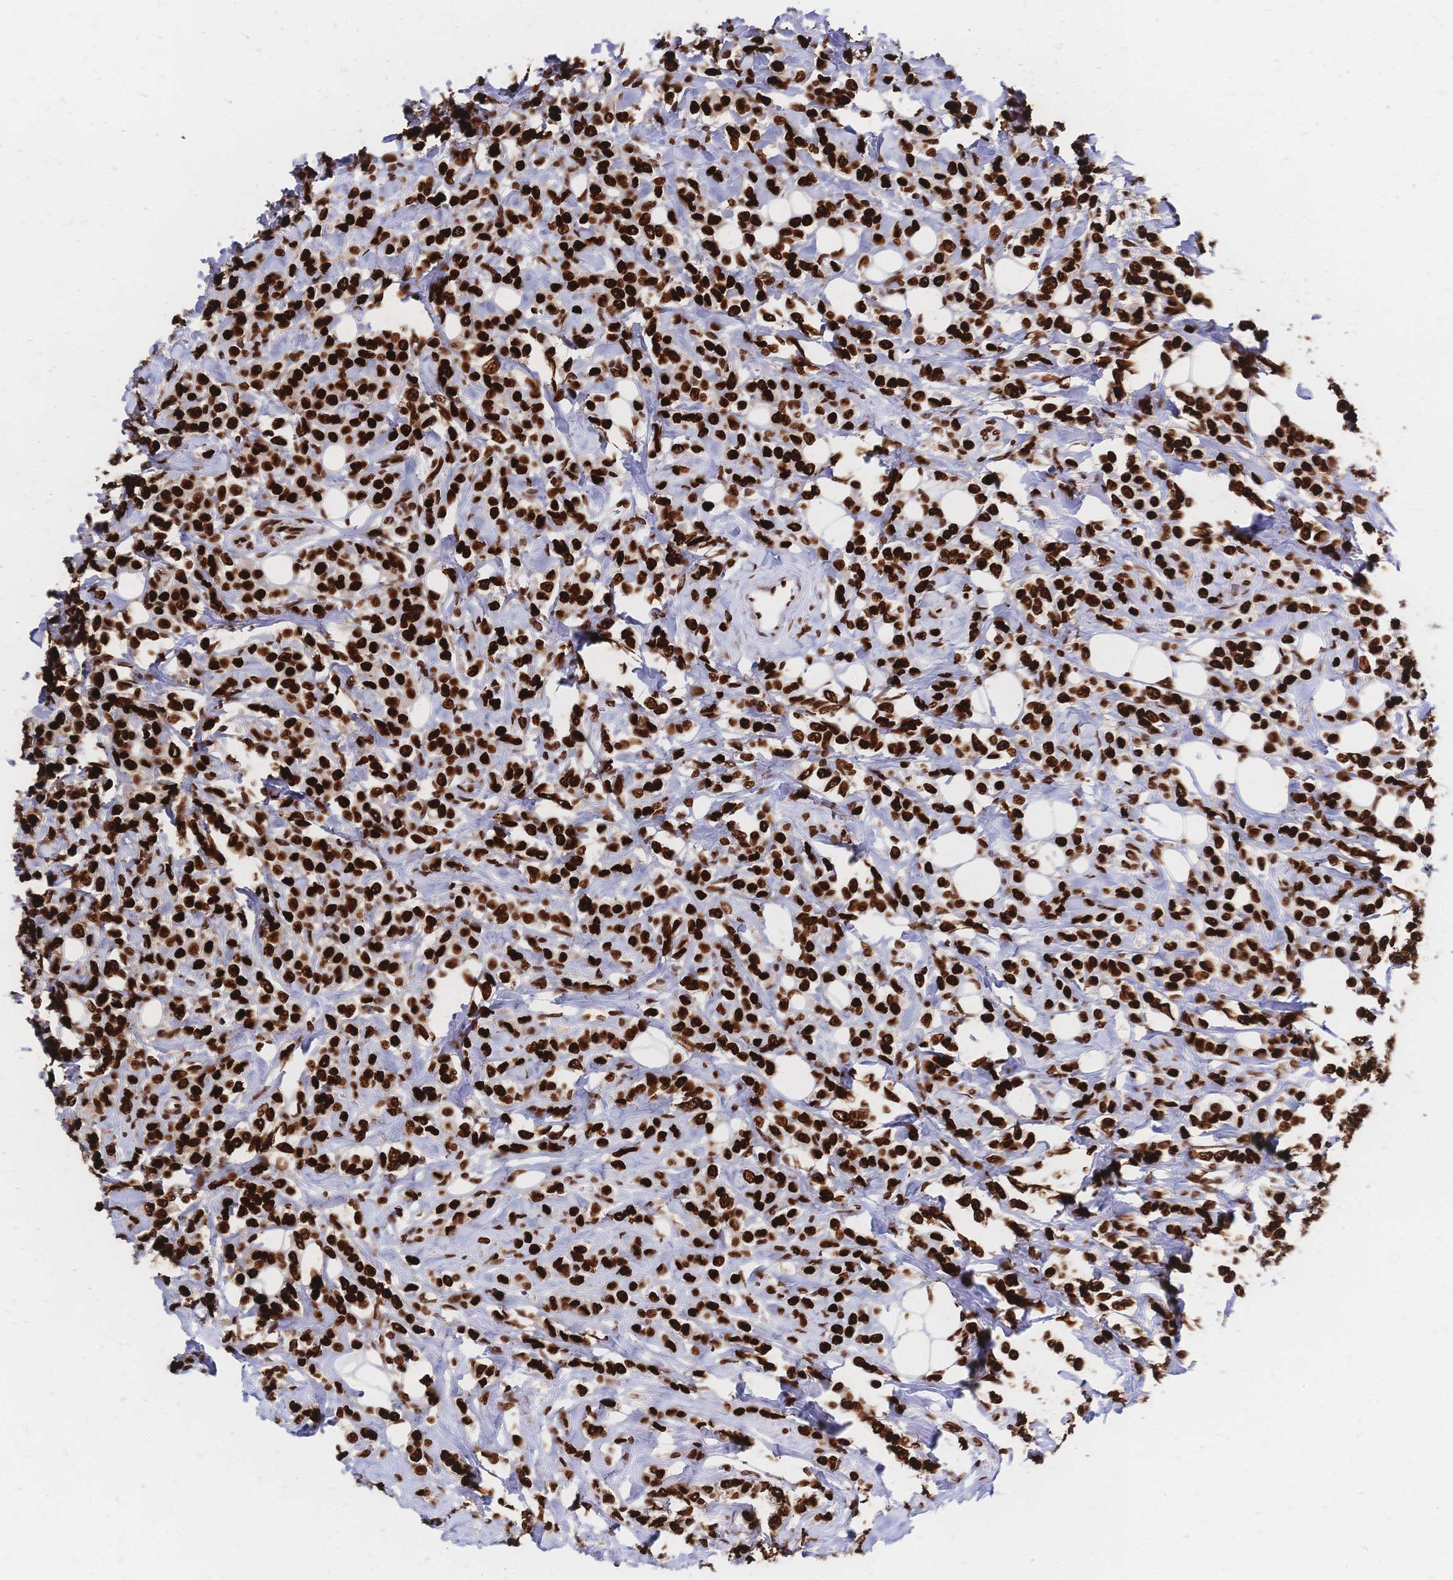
{"staining": {"intensity": "strong", "quantity": ">75%", "location": "nuclear"}, "tissue": "breast cancer", "cell_type": "Tumor cells", "image_type": "cancer", "snomed": [{"axis": "morphology", "description": "Lobular carcinoma"}, {"axis": "topography", "description": "Breast"}], "caption": "The histopathology image displays immunohistochemical staining of lobular carcinoma (breast). There is strong nuclear positivity is present in about >75% of tumor cells. (Brightfield microscopy of DAB IHC at high magnification).", "gene": "HDGF", "patient": {"sex": "female", "age": 49}}